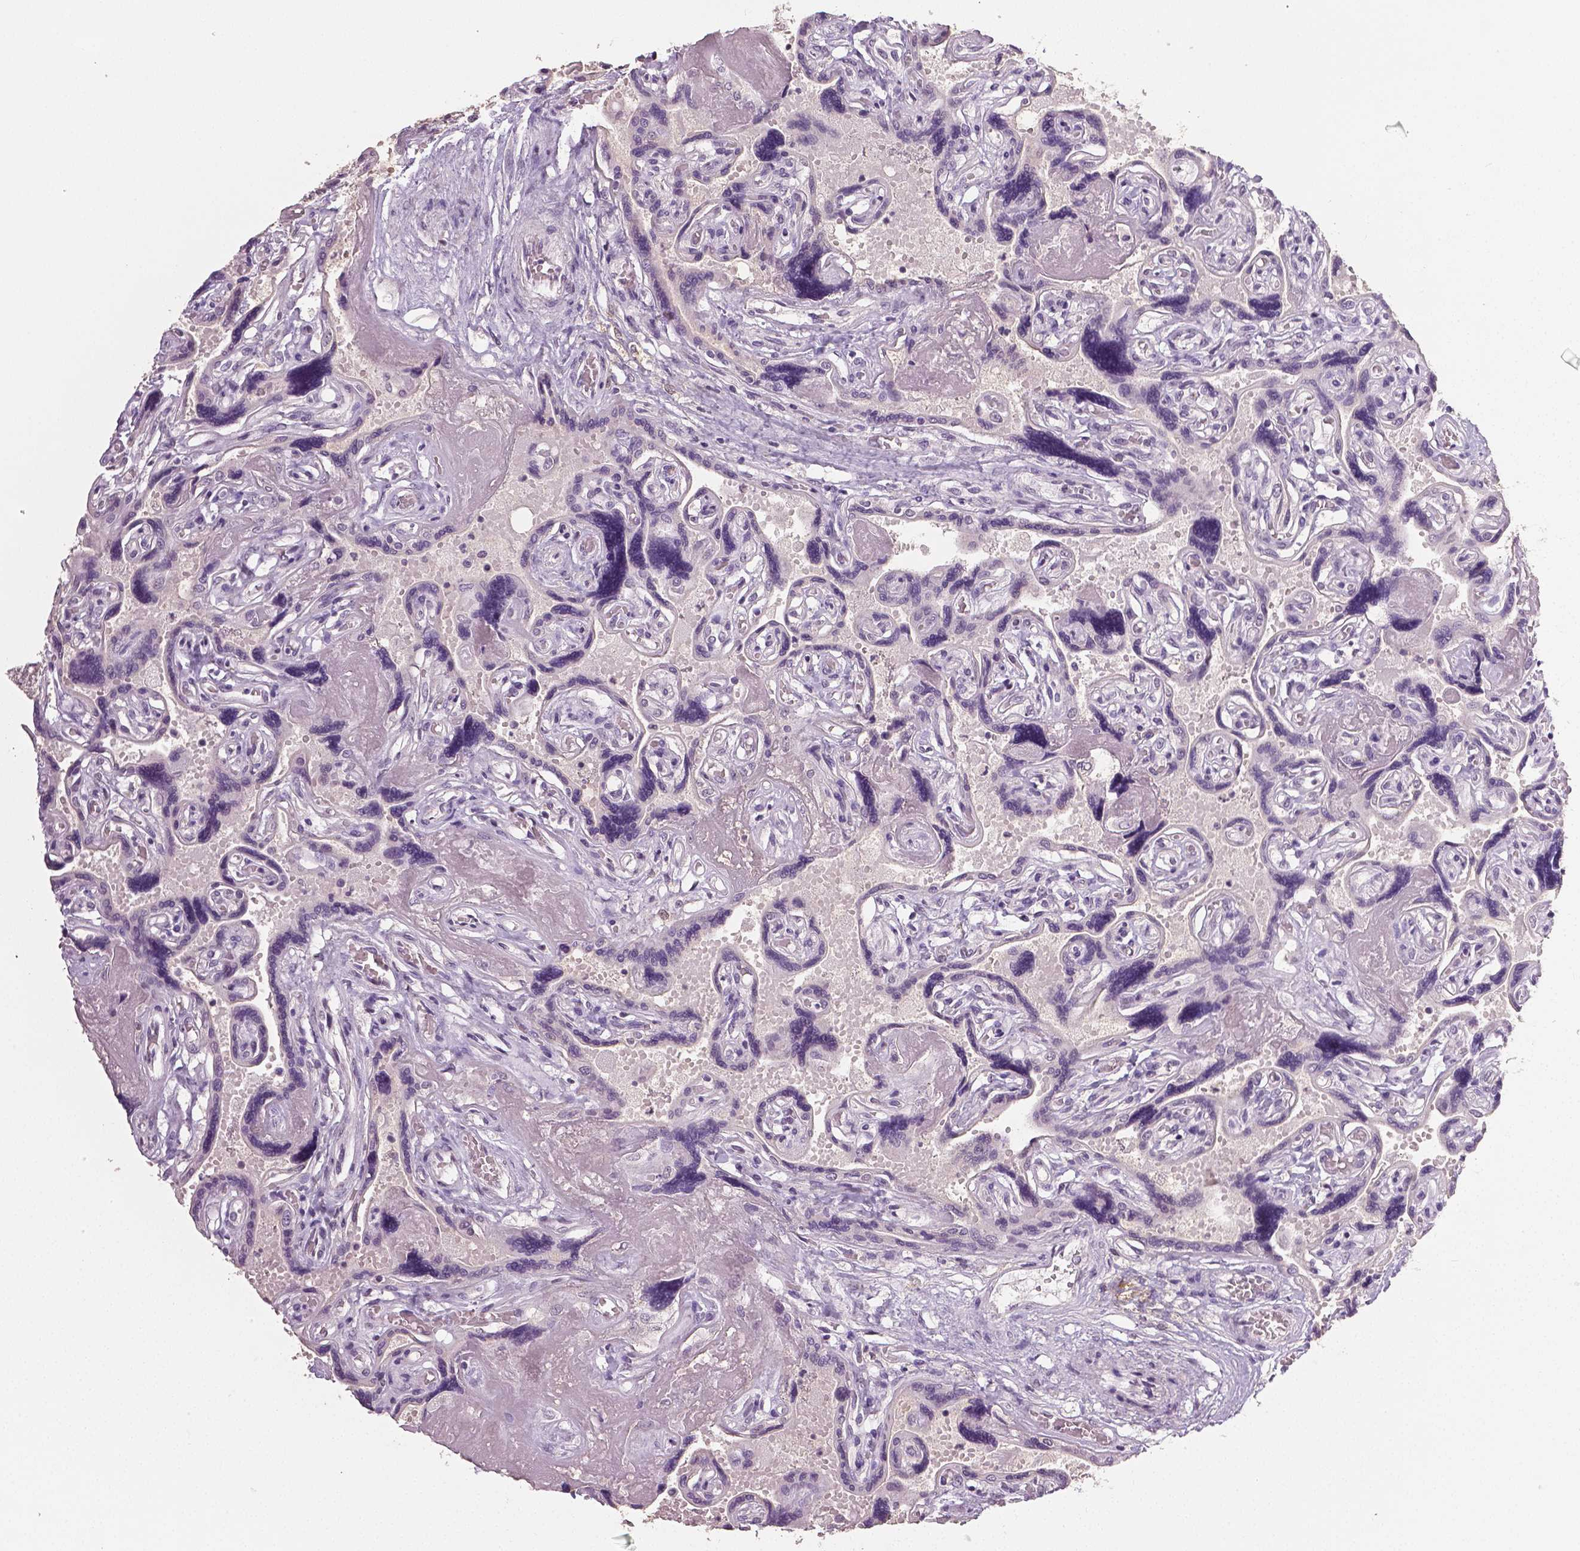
{"staining": {"intensity": "negative", "quantity": "none", "location": "none"}, "tissue": "placenta", "cell_type": "Decidual cells", "image_type": "normal", "snomed": [{"axis": "morphology", "description": "Normal tissue, NOS"}, {"axis": "topography", "description": "Placenta"}], "caption": "The IHC micrograph has no significant expression in decidual cells of placenta.", "gene": "NECAB1", "patient": {"sex": "female", "age": 32}}